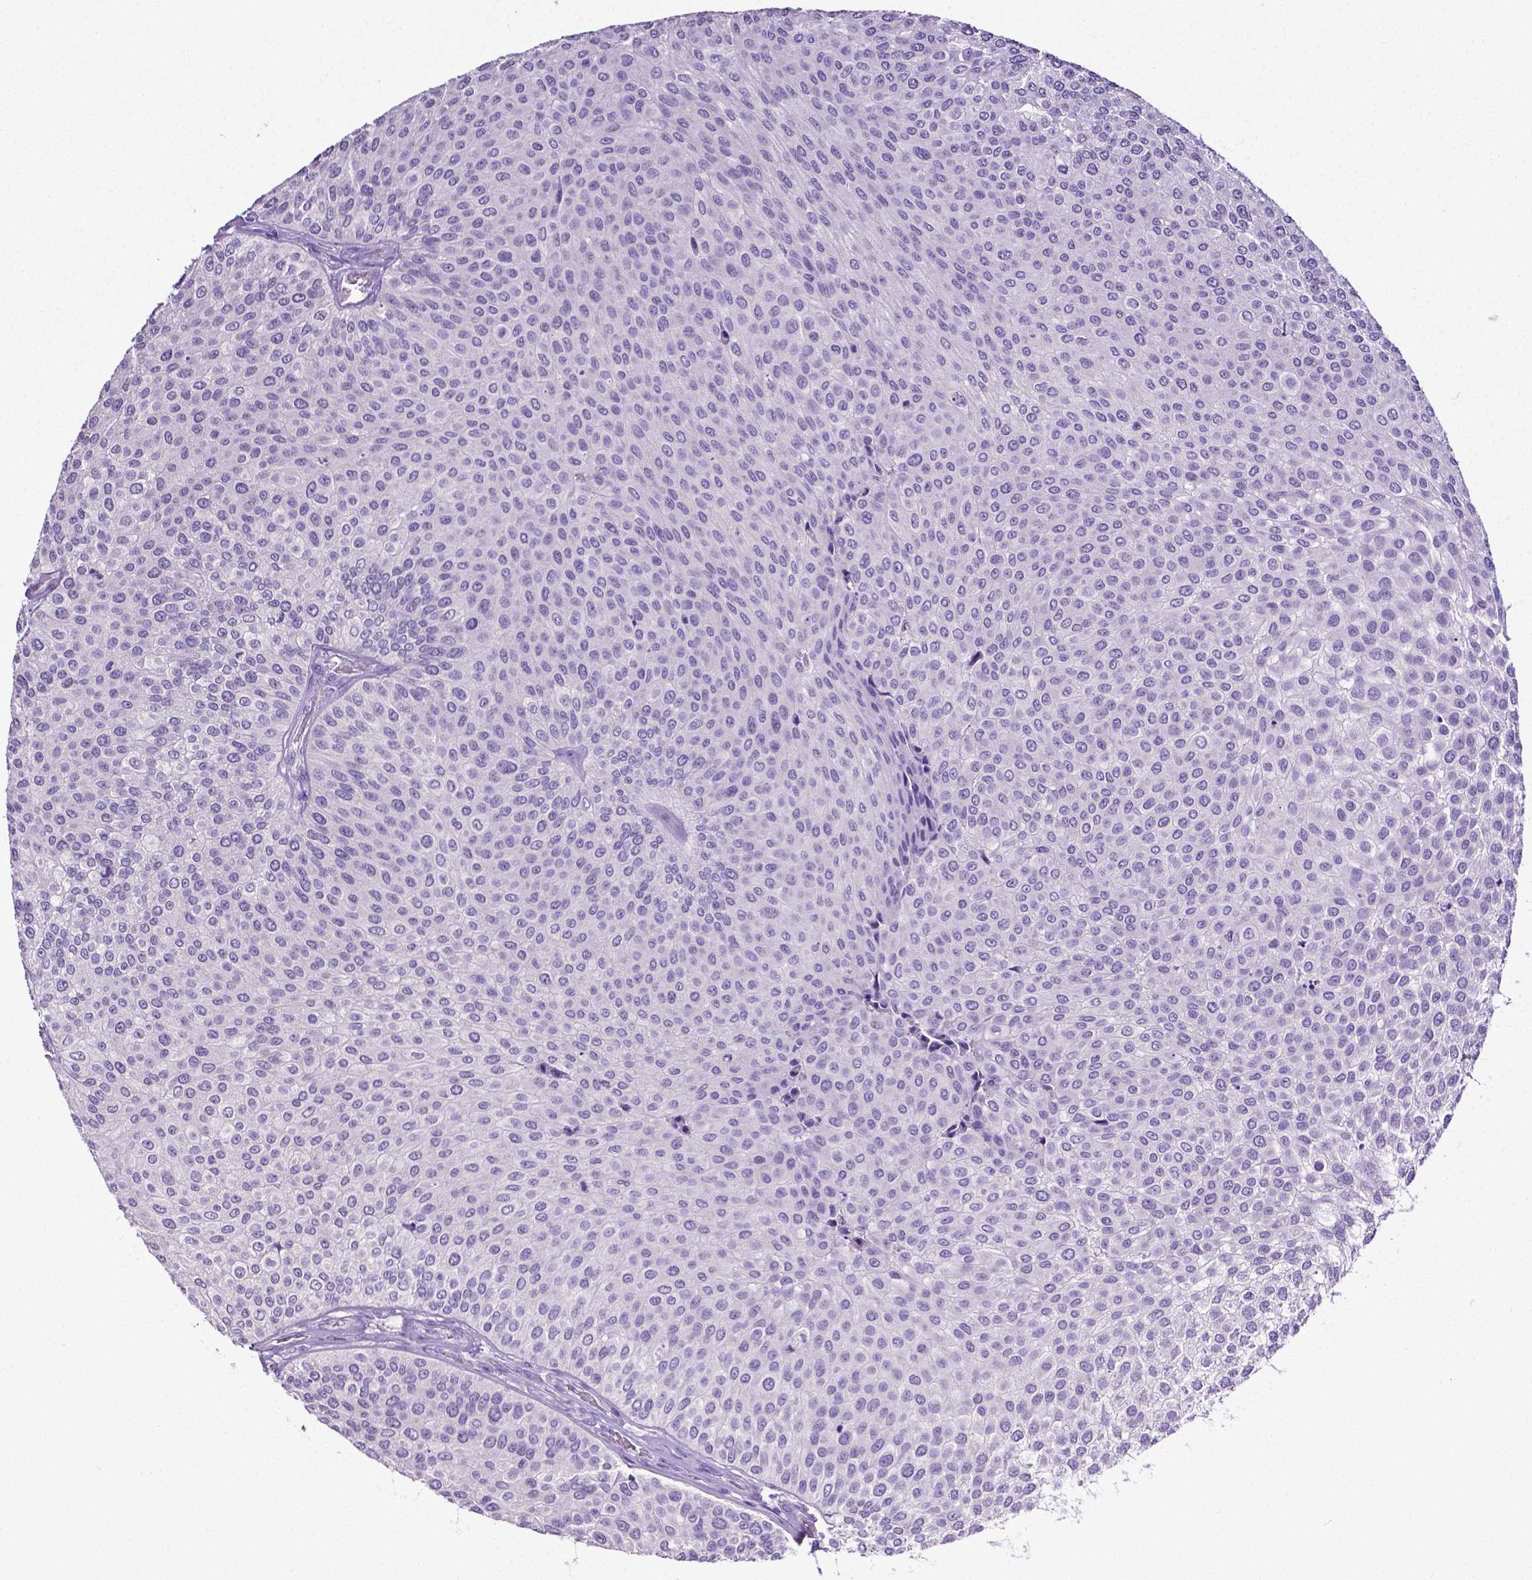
{"staining": {"intensity": "negative", "quantity": "none", "location": "none"}, "tissue": "urothelial cancer", "cell_type": "Tumor cells", "image_type": "cancer", "snomed": [{"axis": "morphology", "description": "Urothelial carcinoma, Low grade"}, {"axis": "topography", "description": "Urinary bladder"}], "caption": "An immunohistochemistry photomicrograph of urothelial cancer is shown. There is no staining in tumor cells of urothelial cancer.", "gene": "MMP9", "patient": {"sex": "female", "age": 87}}